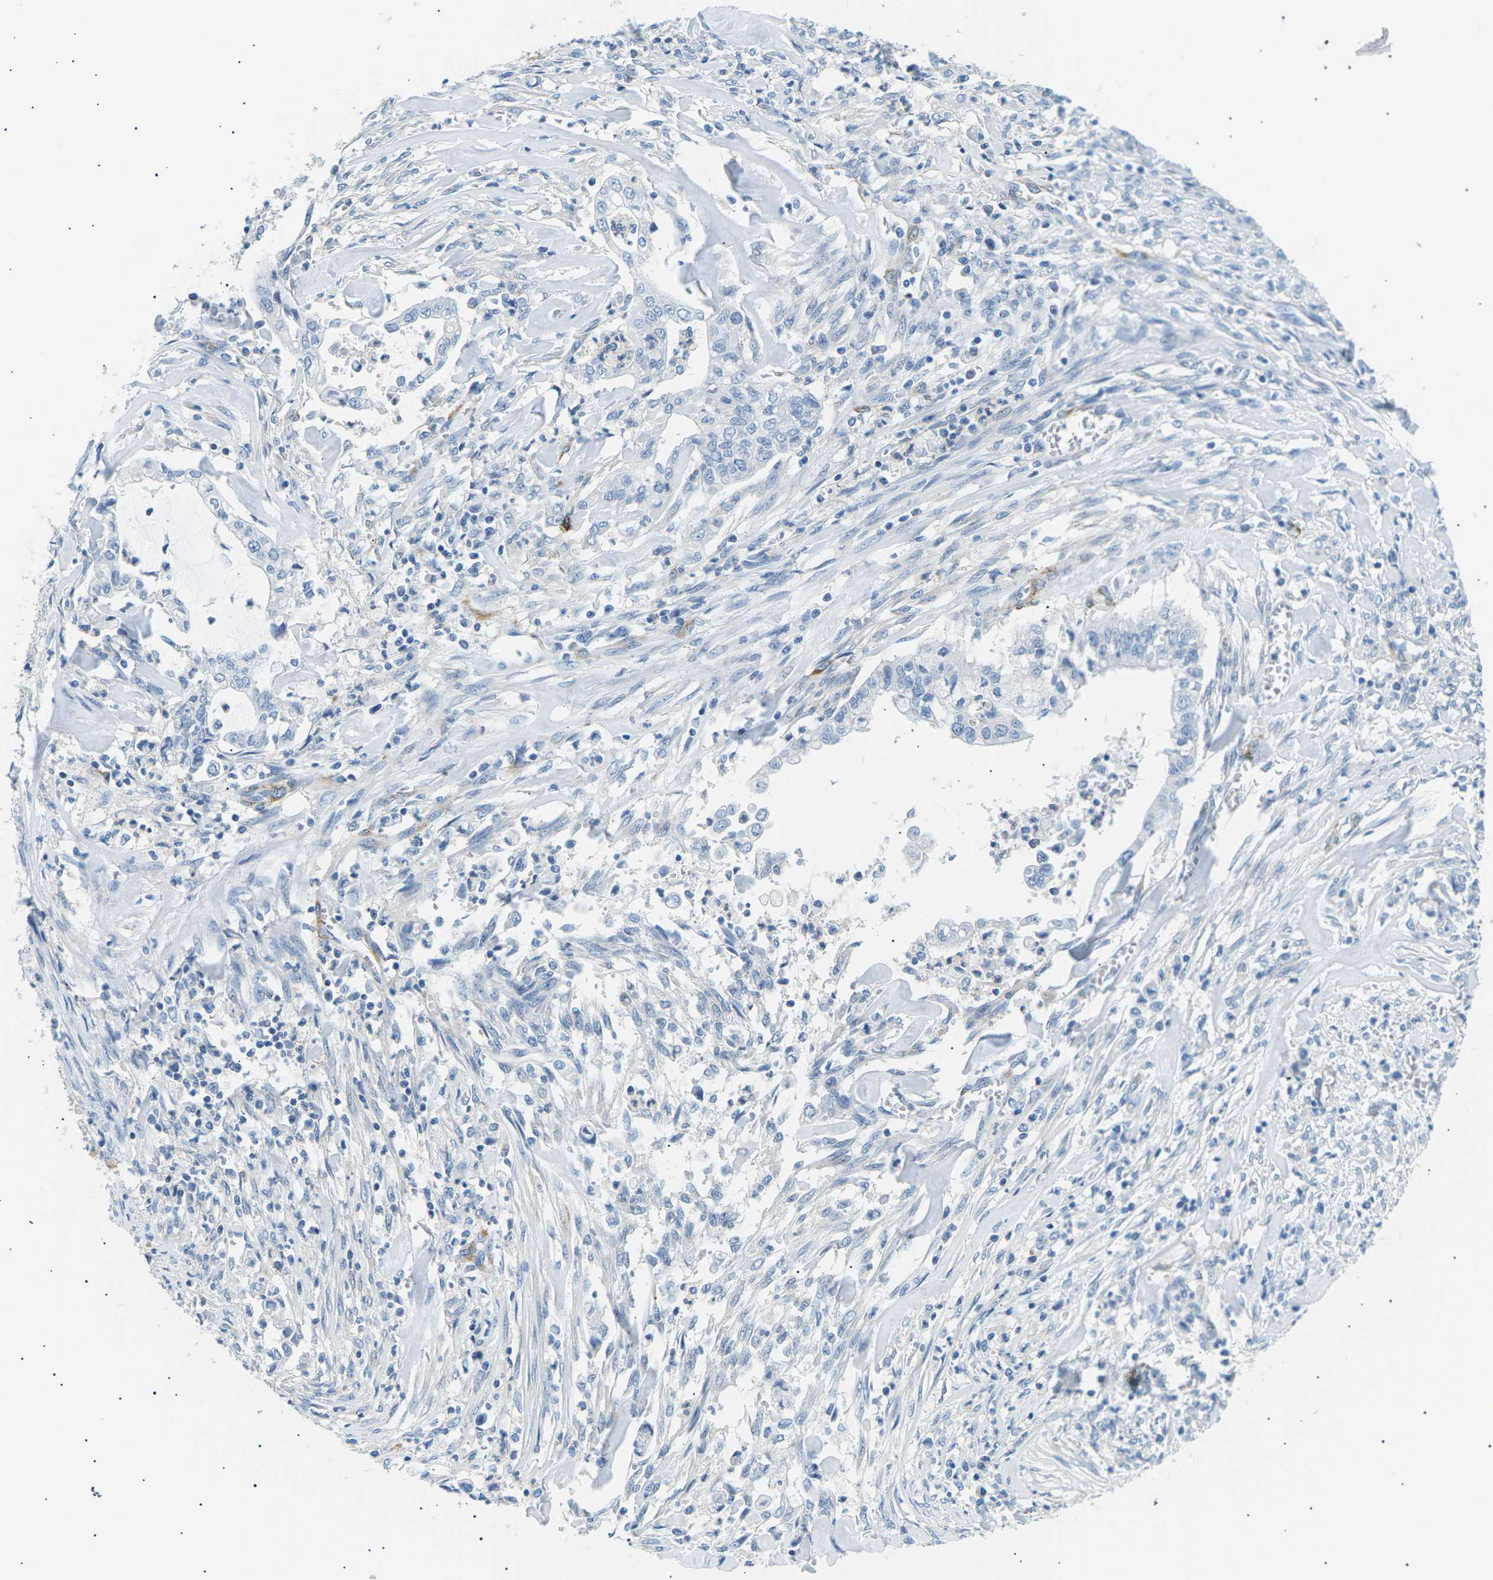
{"staining": {"intensity": "negative", "quantity": "none", "location": "none"}, "tissue": "cervical cancer", "cell_type": "Tumor cells", "image_type": "cancer", "snomed": [{"axis": "morphology", "description": "Adenocarcinoma, NOS"}, {"axis": "topography", "description": "Cervix"}], "caption": "Tumor cells show no significant expression in cervical cancer (adenocarcinoma). (DAB (3,3'-diaminobenzidine) immunohistochemistry (IHC), high magnification).", "gene": "SEPTIN5", "patient": {"sex": "female", "age": 44}}